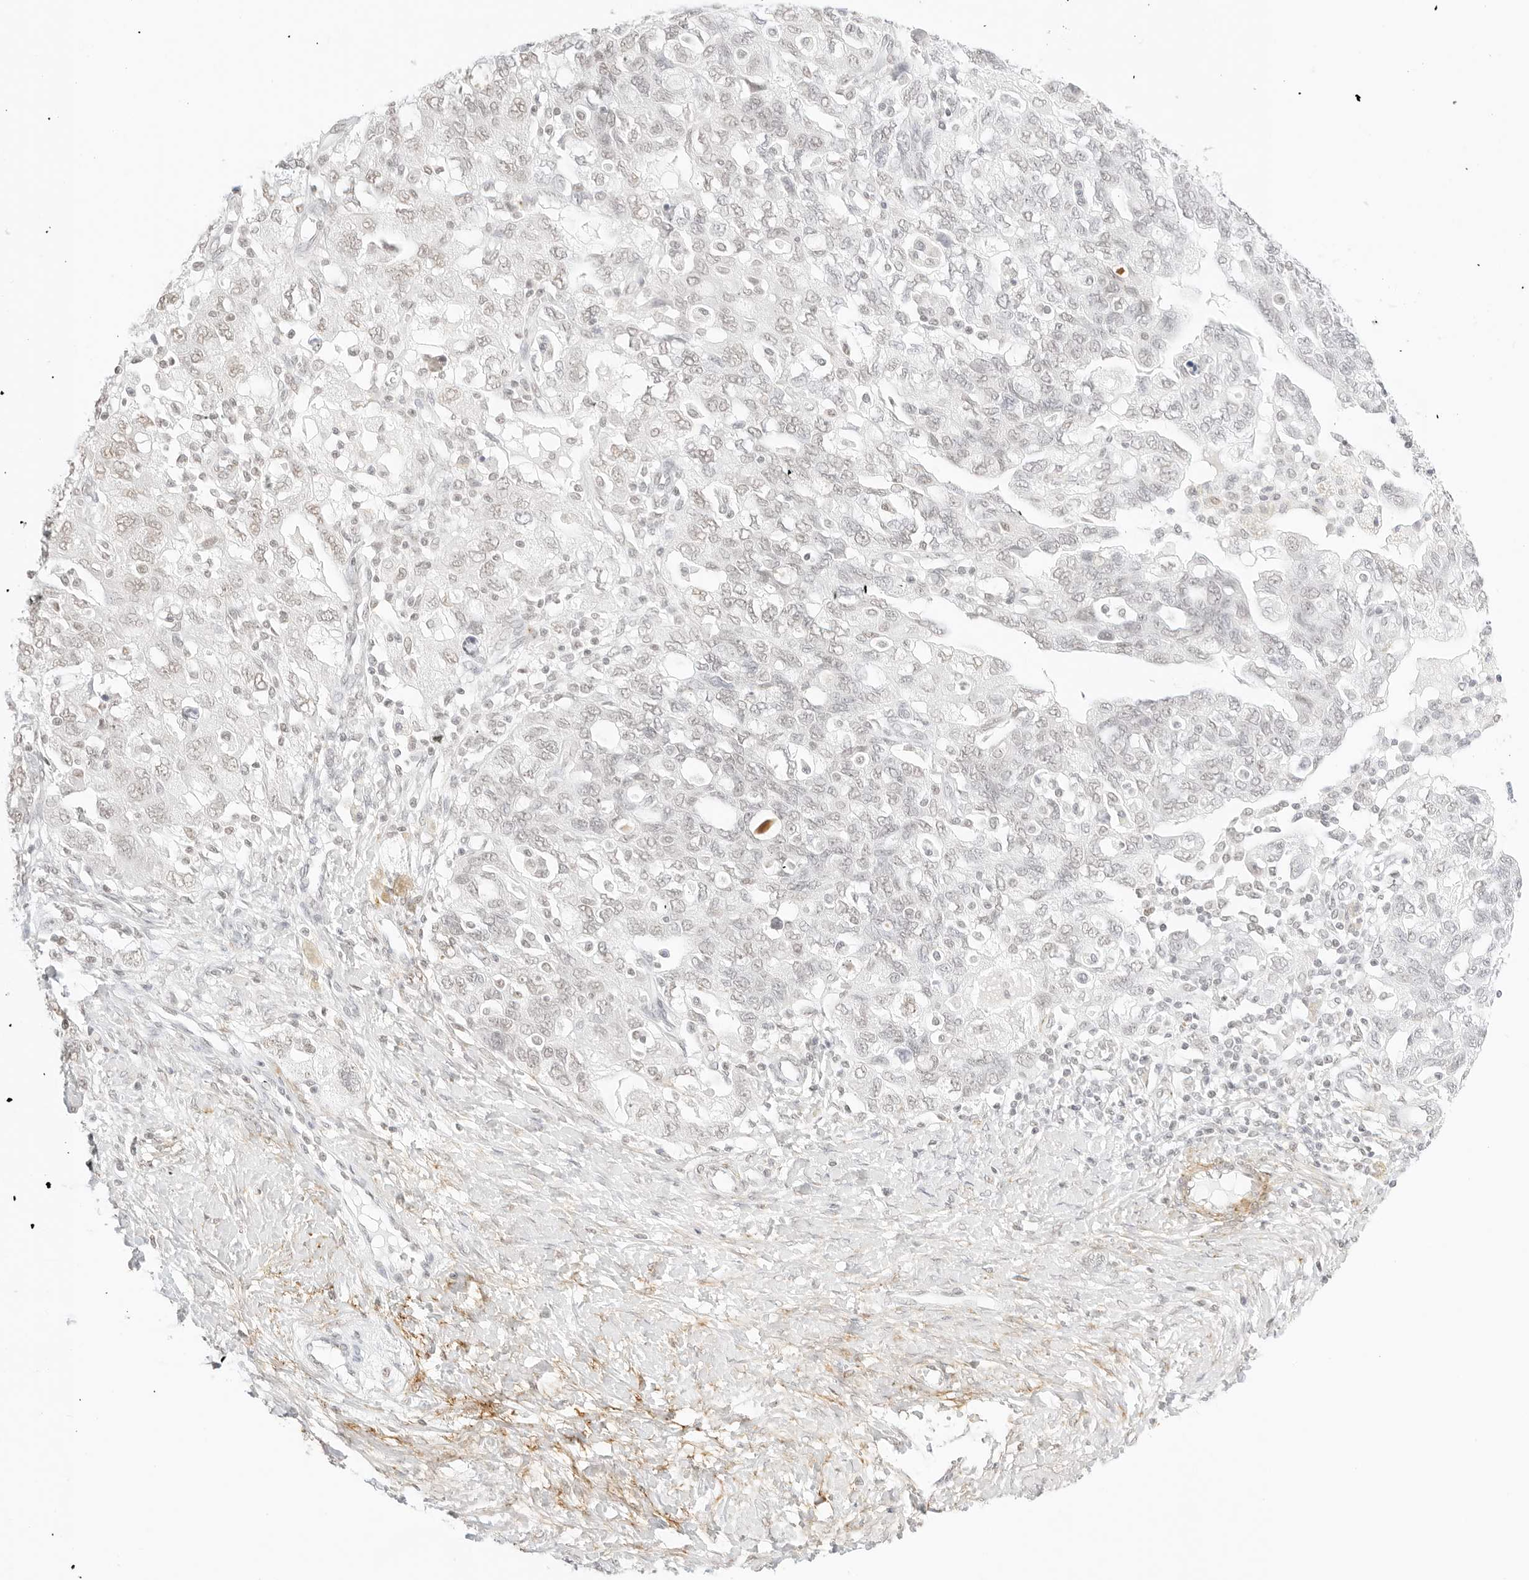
{"staining": {"intensity": "negative", "quantity": "none", "location": "none"}, "tissue": "ovarian cancer", "cell_type": "Tumor cells", "image_type": "cancer", "snomed": [{"axis": "morphology", "description": "Carcinoma, NOS"}, {"axis": "morphology", "description": "Cystadenocarcinoma, serous, NOS"}, {"axis": "topography", "description": "Ovary"}], "caption": "Image shows no significant protein expression in tumor cells of ovarian cancer (carcinoma).", "gene": "FBLN5", "patient": {"sex": "female", "age": 69}}